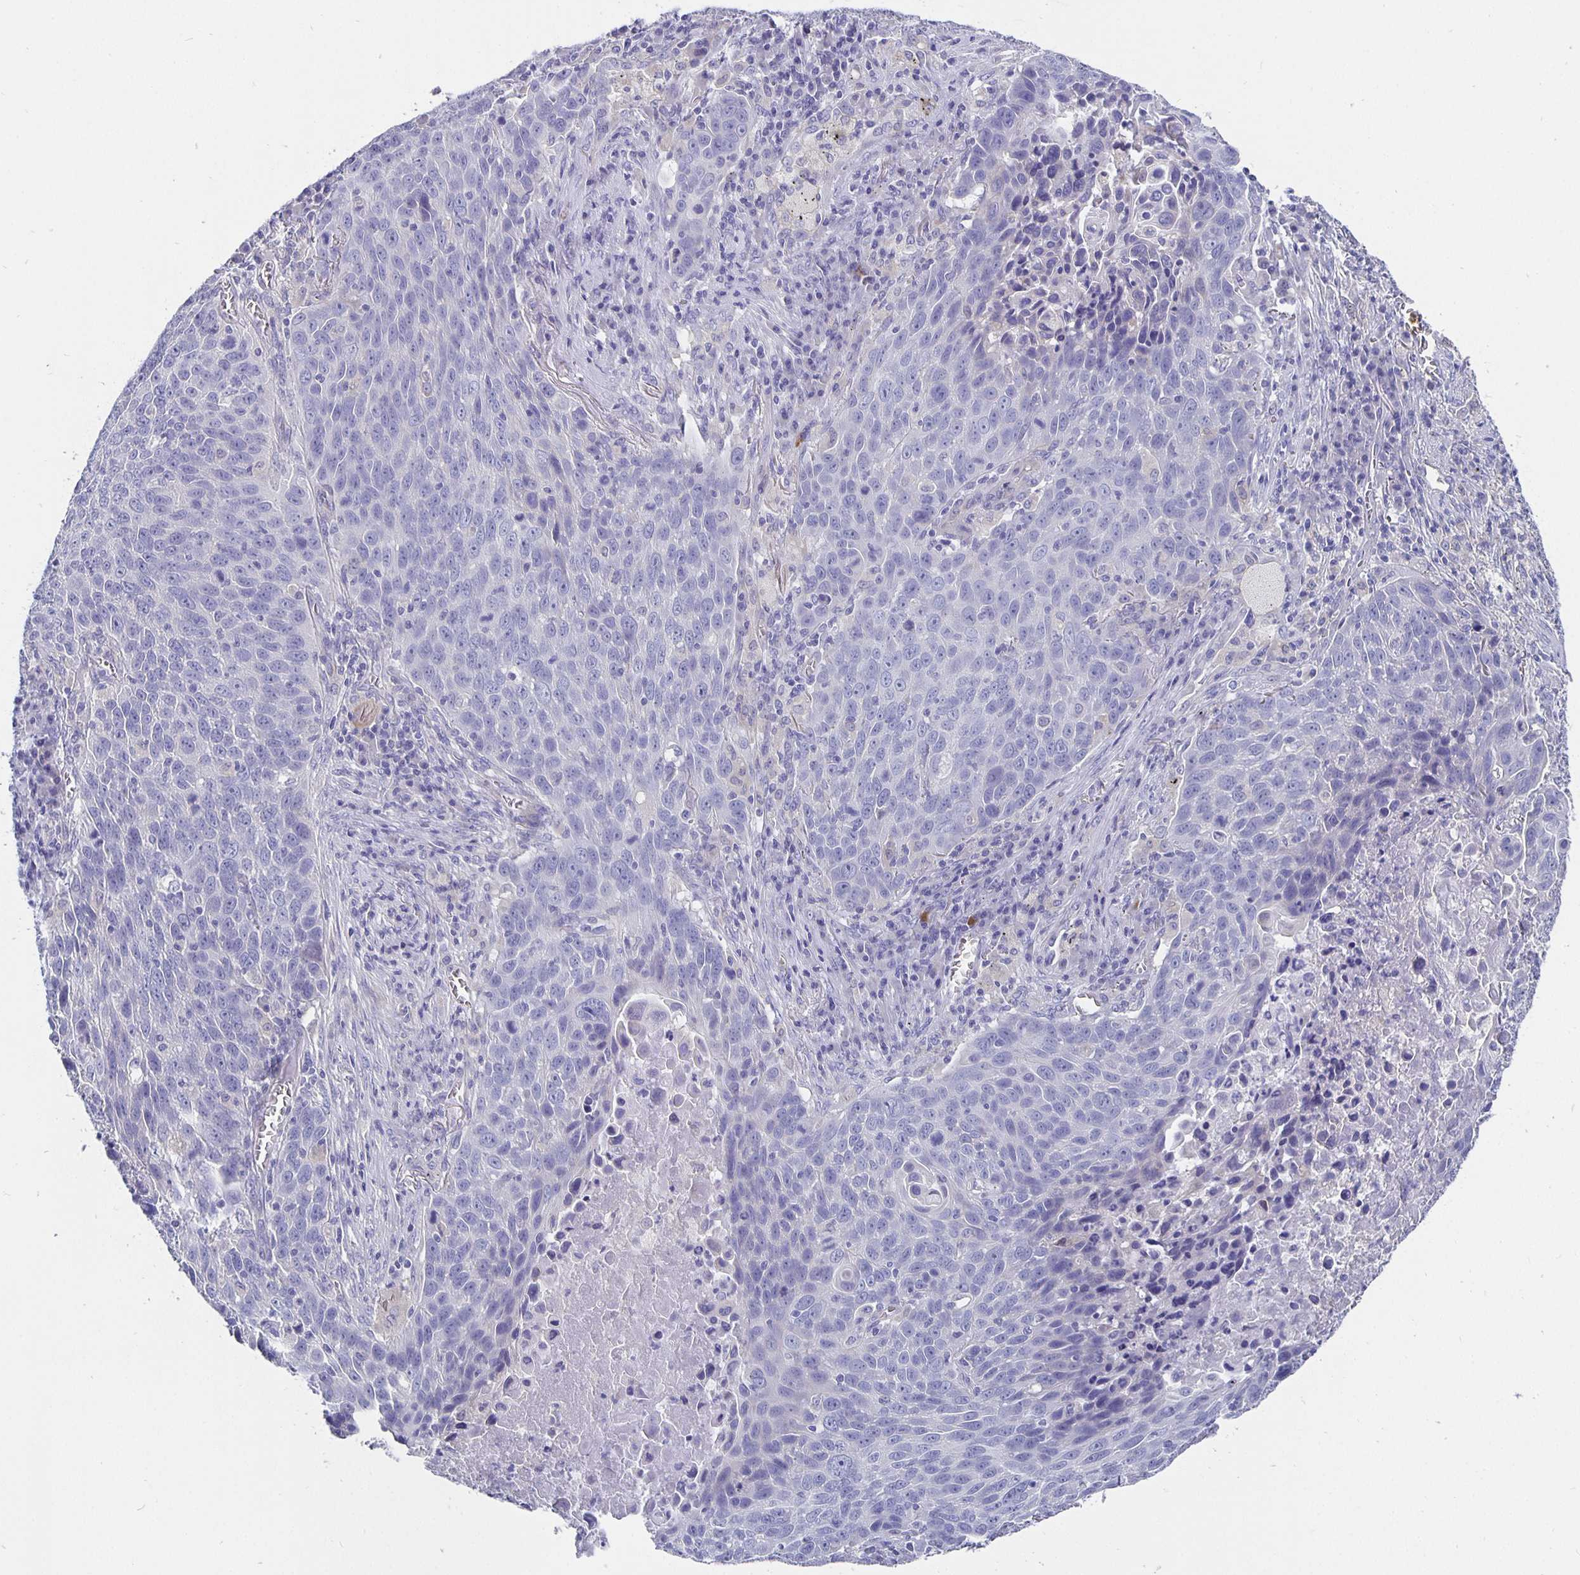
{"staining": {"intensity": "negative", "quantity": "none", "location": "none"}, "tissue": "lung cancer", "cell_type": "Tumor cells", "image_type": "cancer", "snomed": [{"axis": "morphology", "description": "Squamous cell carcinoma, NOS"}, {"axis": "topography", "description": "Lung"}], "caption": "Immunohistochemistry (IHC) micrograph of lung cancer (squamous cell carcinoma) stained for a protein (brown), which shows no positivity in tumor cells.", "gene": "CFAP74", "patient": {"sex": "male", "age": 78}}